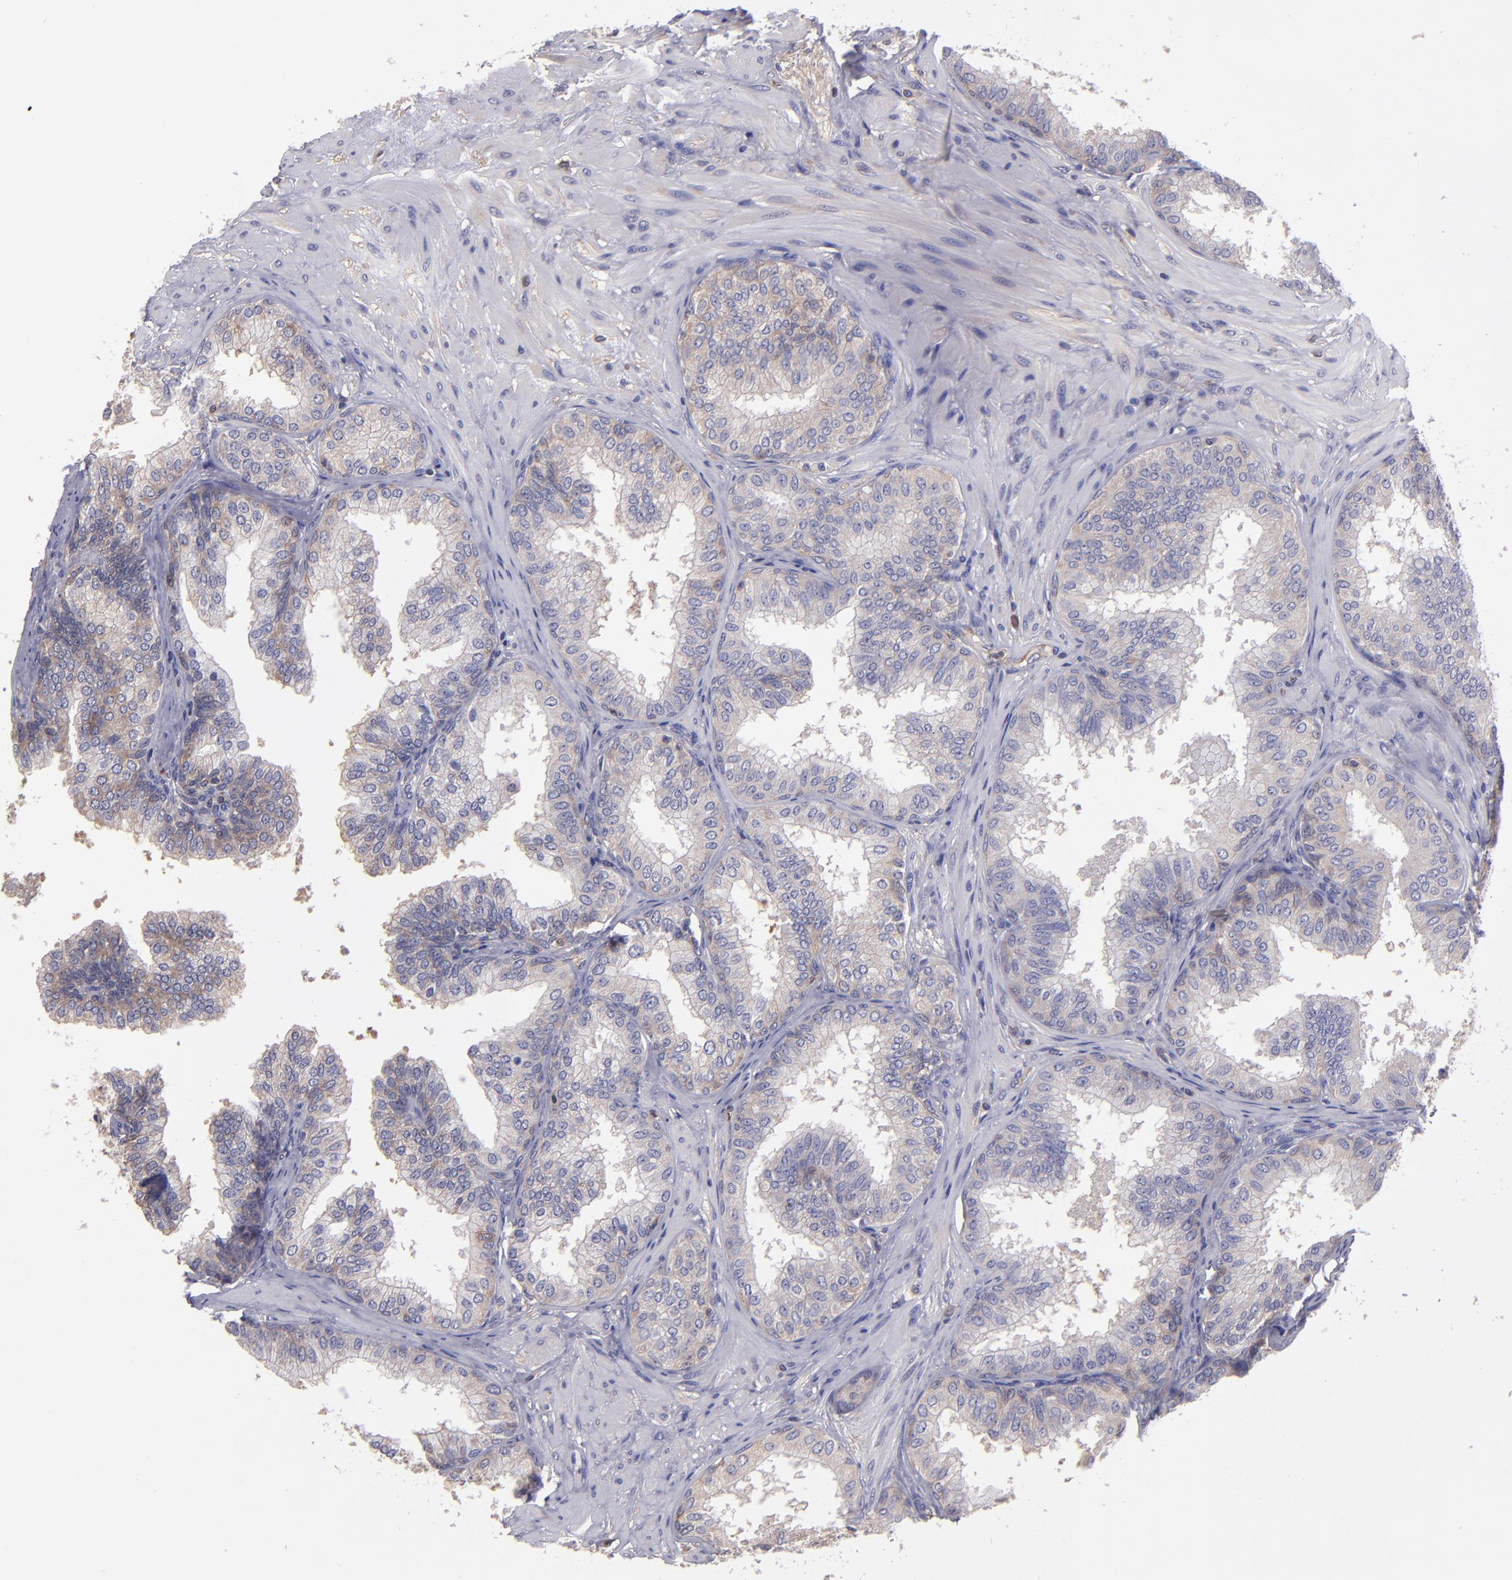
{"staining": {"intensity": "weak", "quantity": ">75%", "location": "nuclear"}, "tissue": "prostate", "cell_type": "Glandular cells", "image_type": "normal", "snomed": [{"axis": "morphology", "description": "Normal tissue, NOS"}, {"axis": "topography", "description": "Prostate"}], "caption": "This is a micrograph of IHC staining of benign prostate, which shows weak positivity in the nuclear of glandular cells.", "gene": "CARS1", "patient": {"sex": "male", "age": 60}}